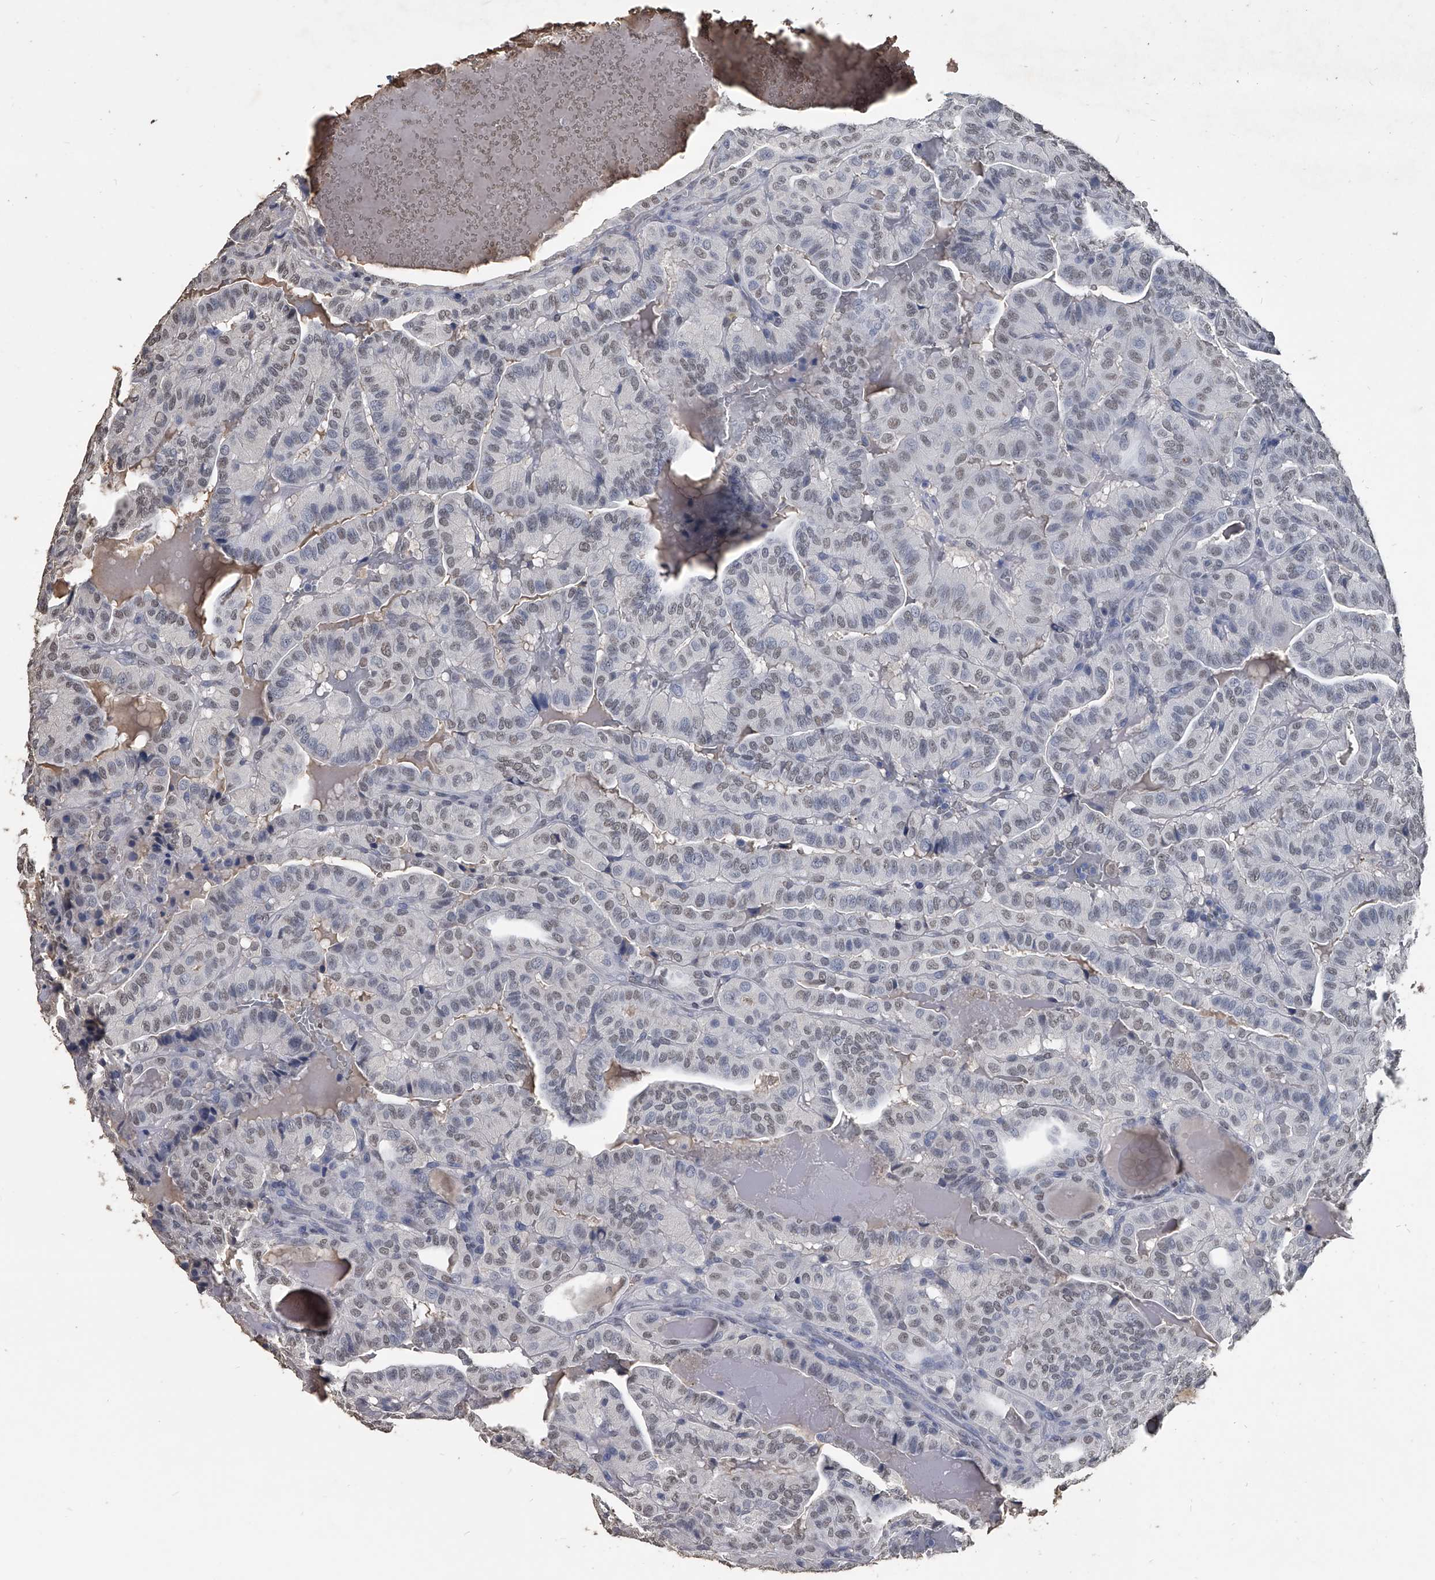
{"staining": {"intensity": "weak", "quantity": "<25%", "location": "nuclear"}, "tissue": "thyroid cancer", "cell_type": "Tumor cells", "image_type": "cancer", "snomed": [{"axis": "morphology", "description": "Papillary adenocarcinoma, NOS"}, {"axis": "topography", "description": "Thyroid gland"}], "caption": "Immunohistochemical staining of human thyroid cancer (papillary adenocarcinoma) demonstrates no significant expression in tumor cells.", "gene": "MATR3", "patient": {"sex": "male", "age": 77}}